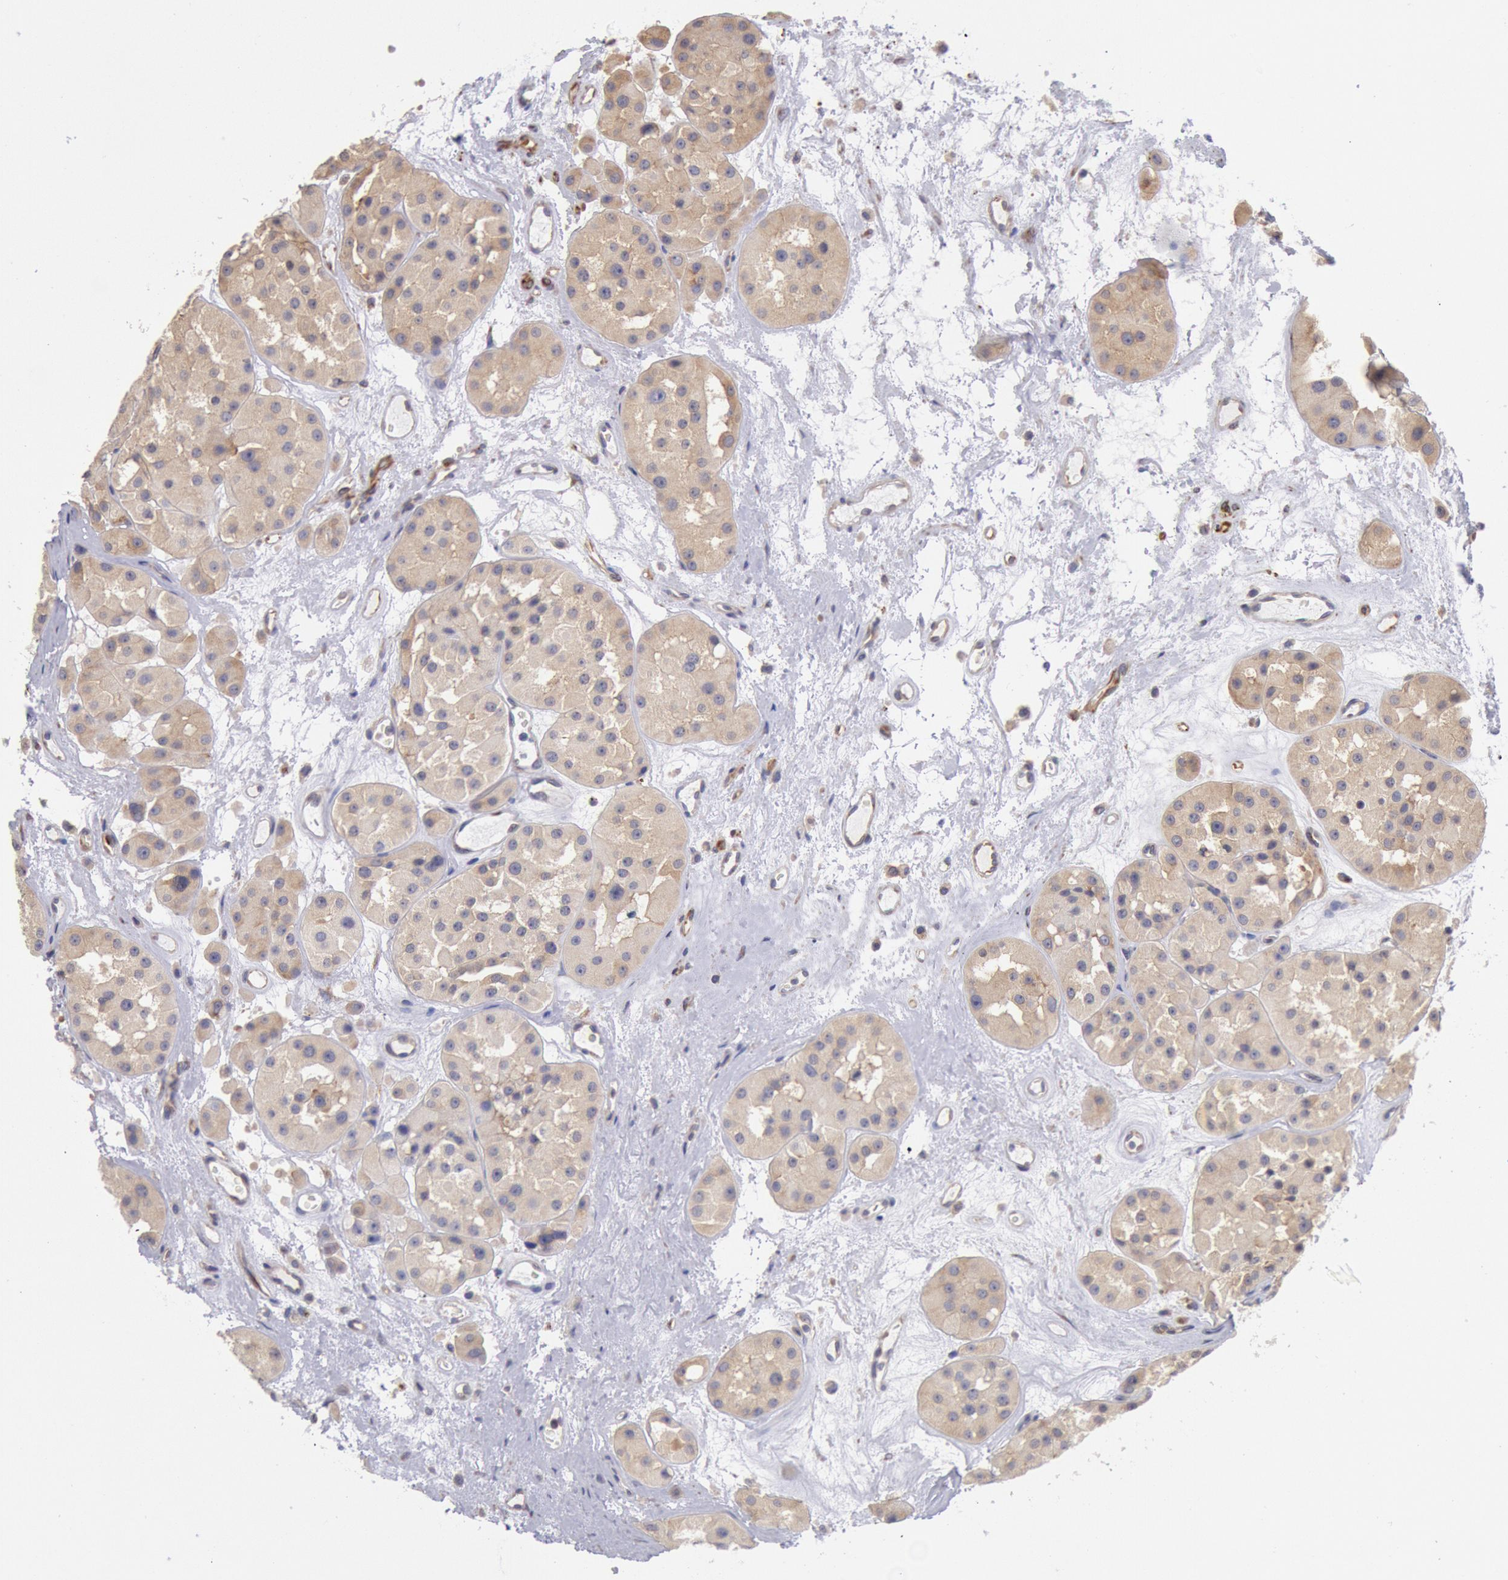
{"staining": {"intensity": "weak", "quantity": ">75%", "location": "cytoplasmic/membranous"}, "tissue": "renal cancer", "cell_type": "Tumor cells", "image_type": "cancer", "snomed": [{"axis": "morphology", "description": "Adenocarcinoma, uncertain malignant potential"}, {"axis": "topography", "description": "Kidney"}], "caption": "Renal adenocarcinoma,  uncertain malignant potential tissue exhibits weak cytoplasmic/membranous expression in about >75% of tumor cells, visualized by immunohistochemistry.", "gene": "DRG1", "patient": {"sex": "male", "age": 63}}